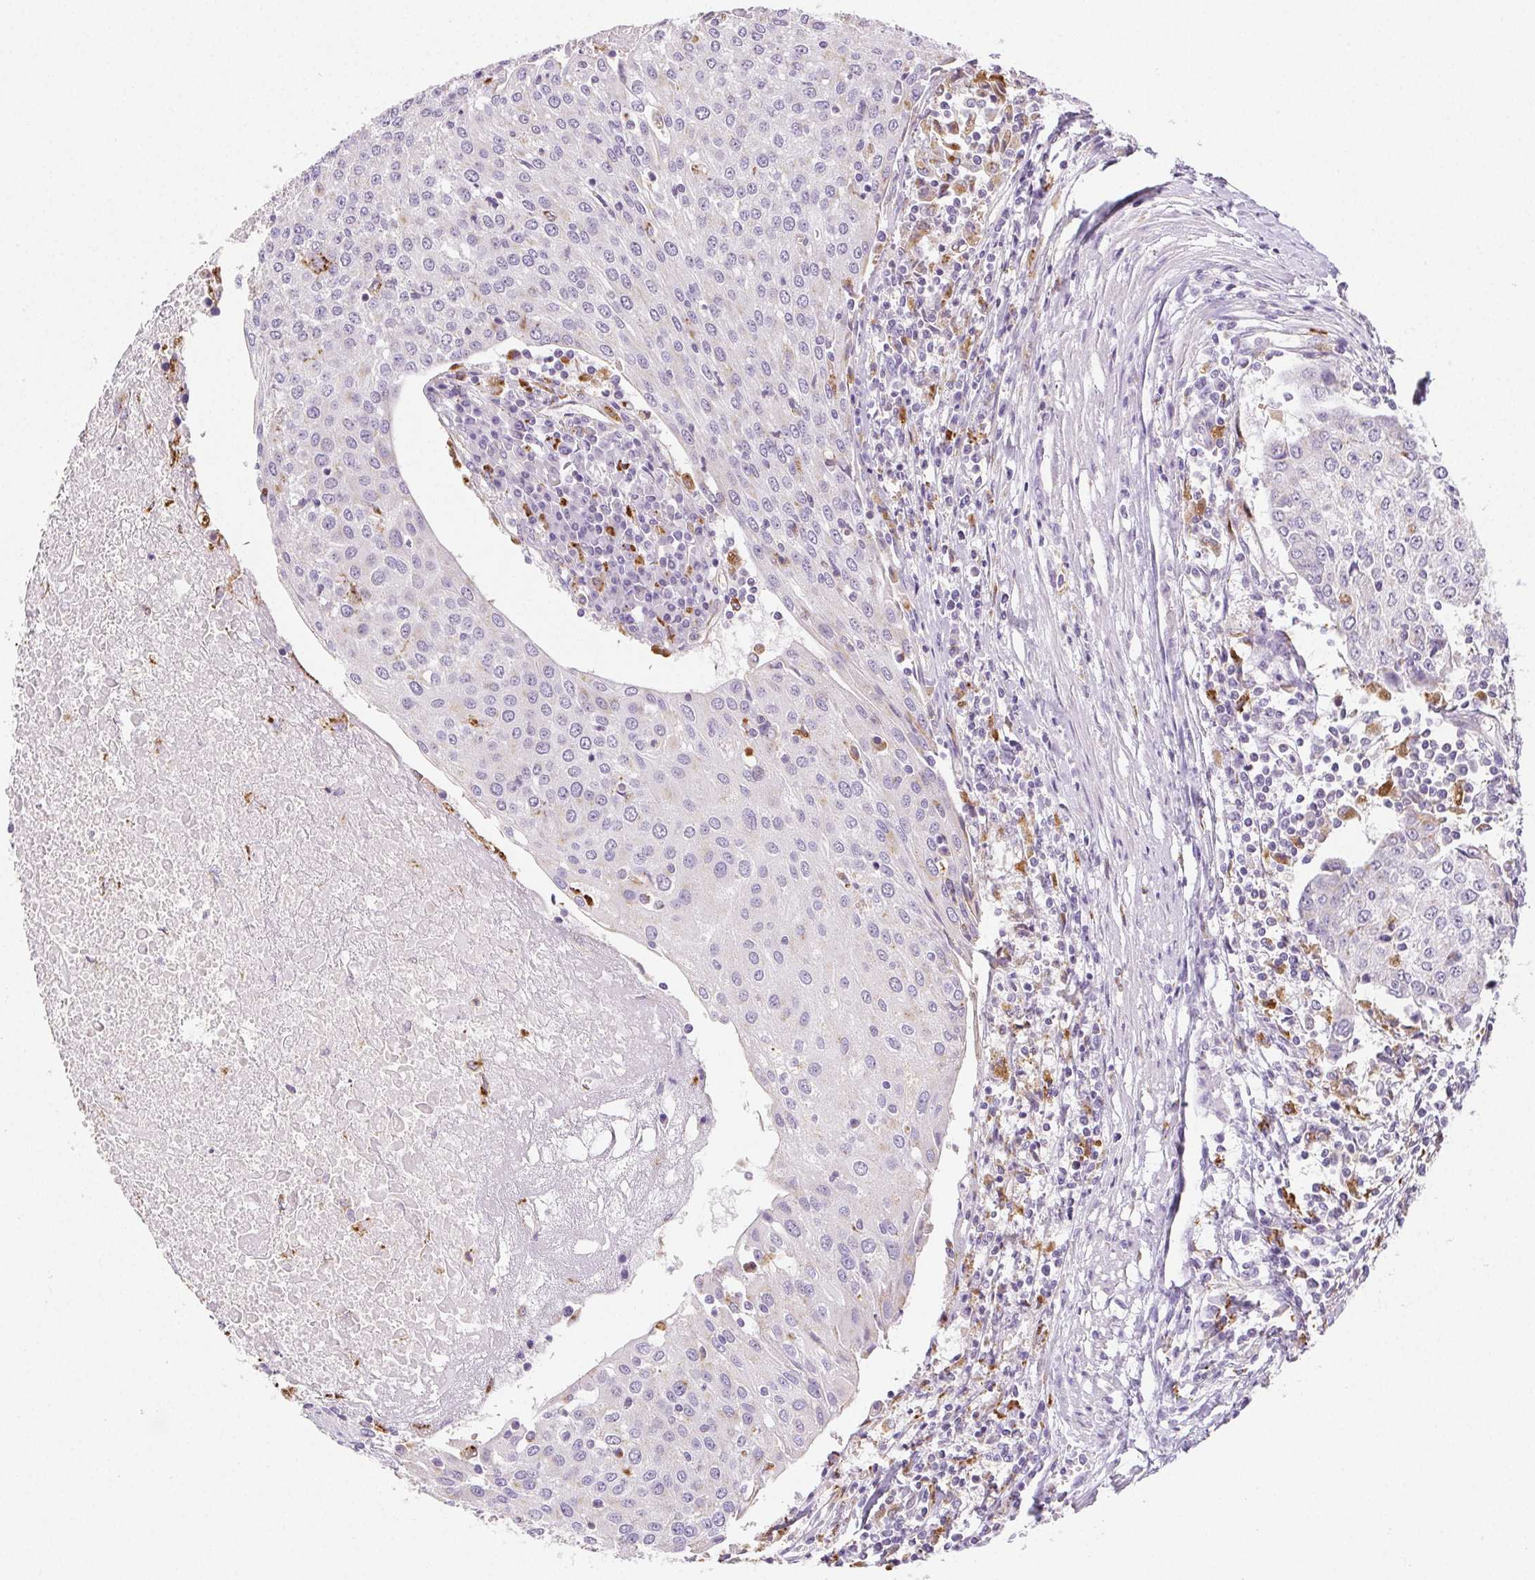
{"staining": {"intensity": "negative", "quantity": "none", "location": "none"}, "tissue": "urothelial cancer", "cell_type": "Tumor cells", "image_type": "cancer", "snomed": [{"axis": "morphology", "description": "Urothelial carcinoma, High grade"}, {"axis": "topography", "description": "Urinary bladder"}], "caption": "Tumor cells are negative for brown protein staining in urothelial cancer.", "gene": "LIPA", "patient": {"sex": "female", "age": 85}}